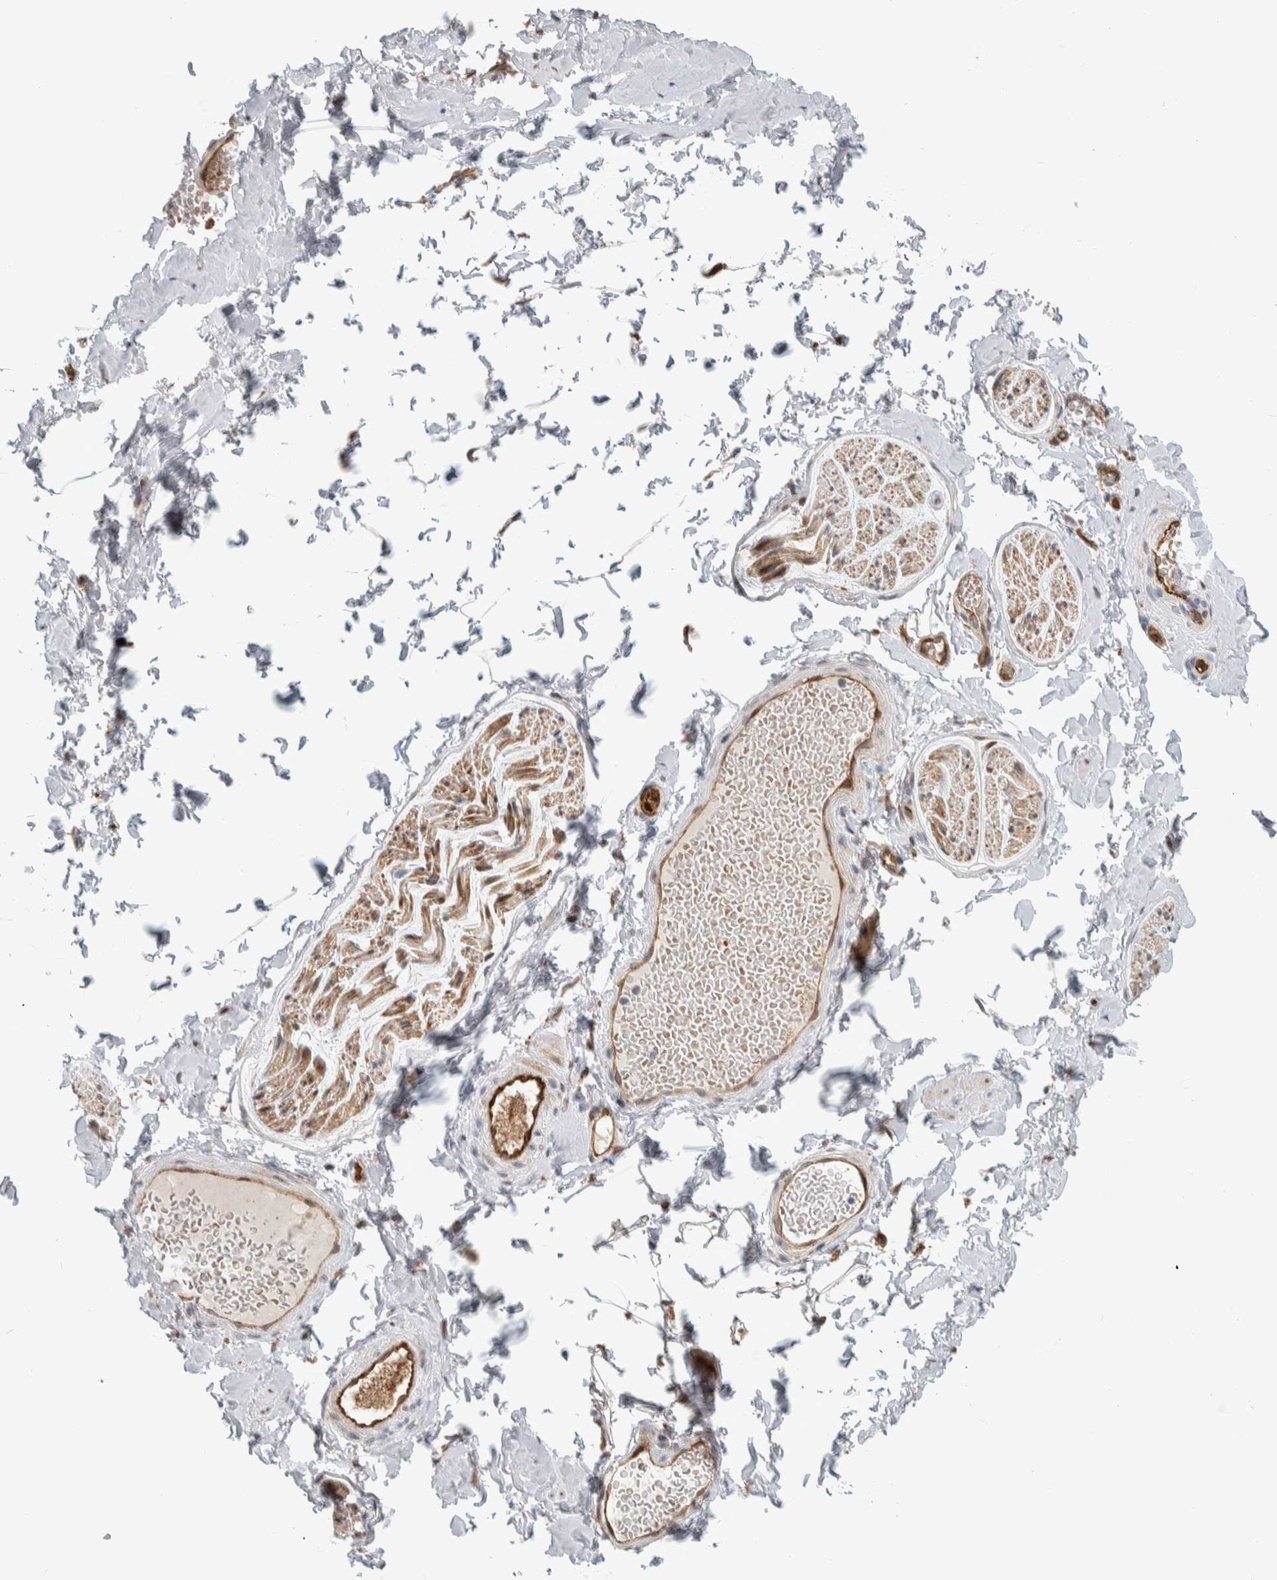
{"staining": {"intensity": "negative", "quantity": "none", "location": "none"}, "tissue": "adipose tissue", "cell_type": "Adipocytes", "image_type": "normal", "snomed": [{"axis": "morphology", "description": "Normal tissue, NOS"}, {"axis": "topography", "description": "Adipose tissue"}, {"axis": "topography", "description": "Vascular tissue"}, {"axis": "topography", "description": "Peripheral nerve tissue"}], "caption": "High magnification brightfield microscopy of benign adipose tissue stained with DAB (3,3'-diaminobenzidine) (brown) and counterstained with hematoxylin (blue): adipocytes show no significant positivity.", "gene": "MSL1", "patient": {"sex": "male", "age": 25}}